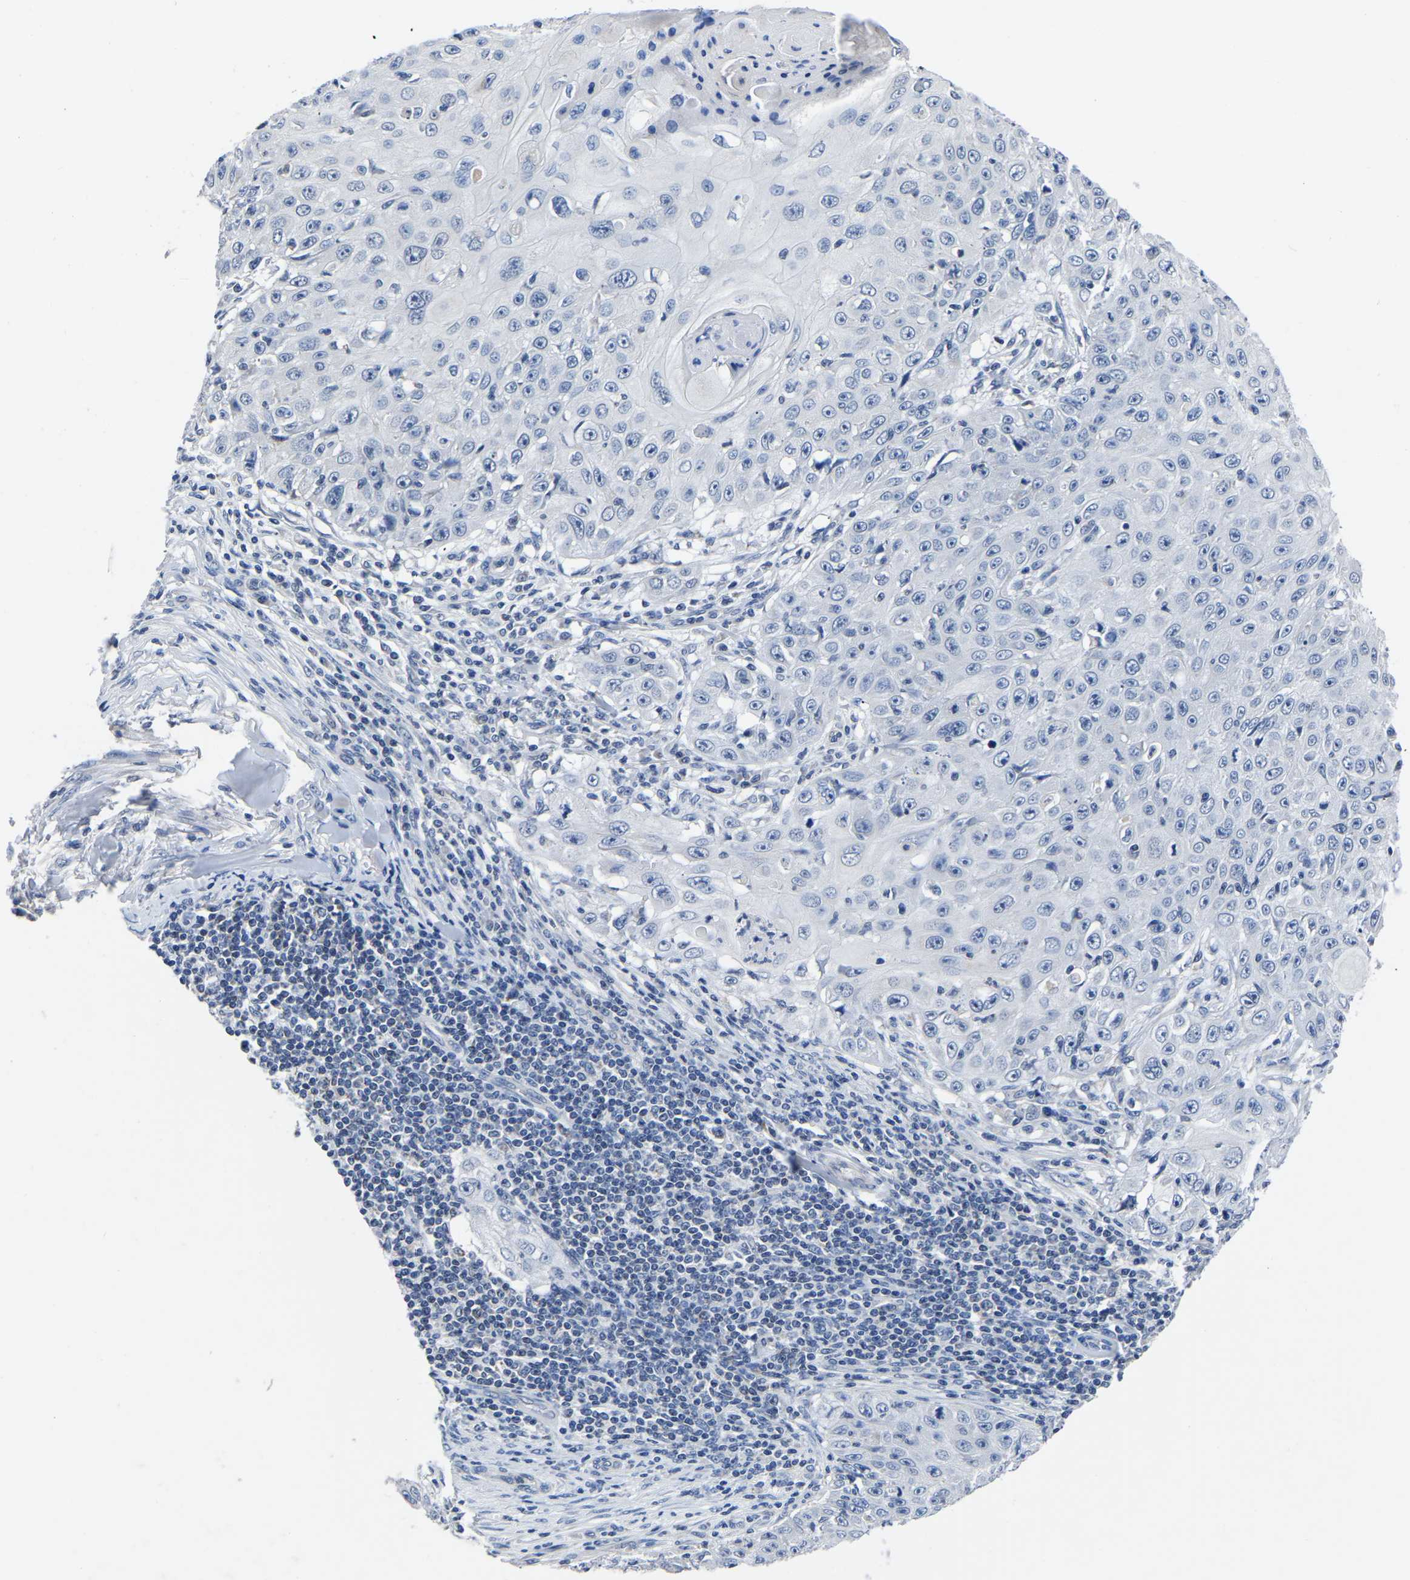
{"staining": {"intensity": "negative", "quantity": "none", "location": "none"}, "tissue": "skin cancer", "cell_type": "Tumor cells", "image_type": "cancer", "snomed": [{"axis": "morphology", "description": "Squamous cell carcinoma, NOS"}, {"axis": "topography", "description": "Skin"}], "caption": "Human skin cancer stained for a protein using immunohistochemistry (IHC) exhibits no staining in tumor cells.", "gene": "FGD5", "patient": {"sex": "male", "age": 86}}